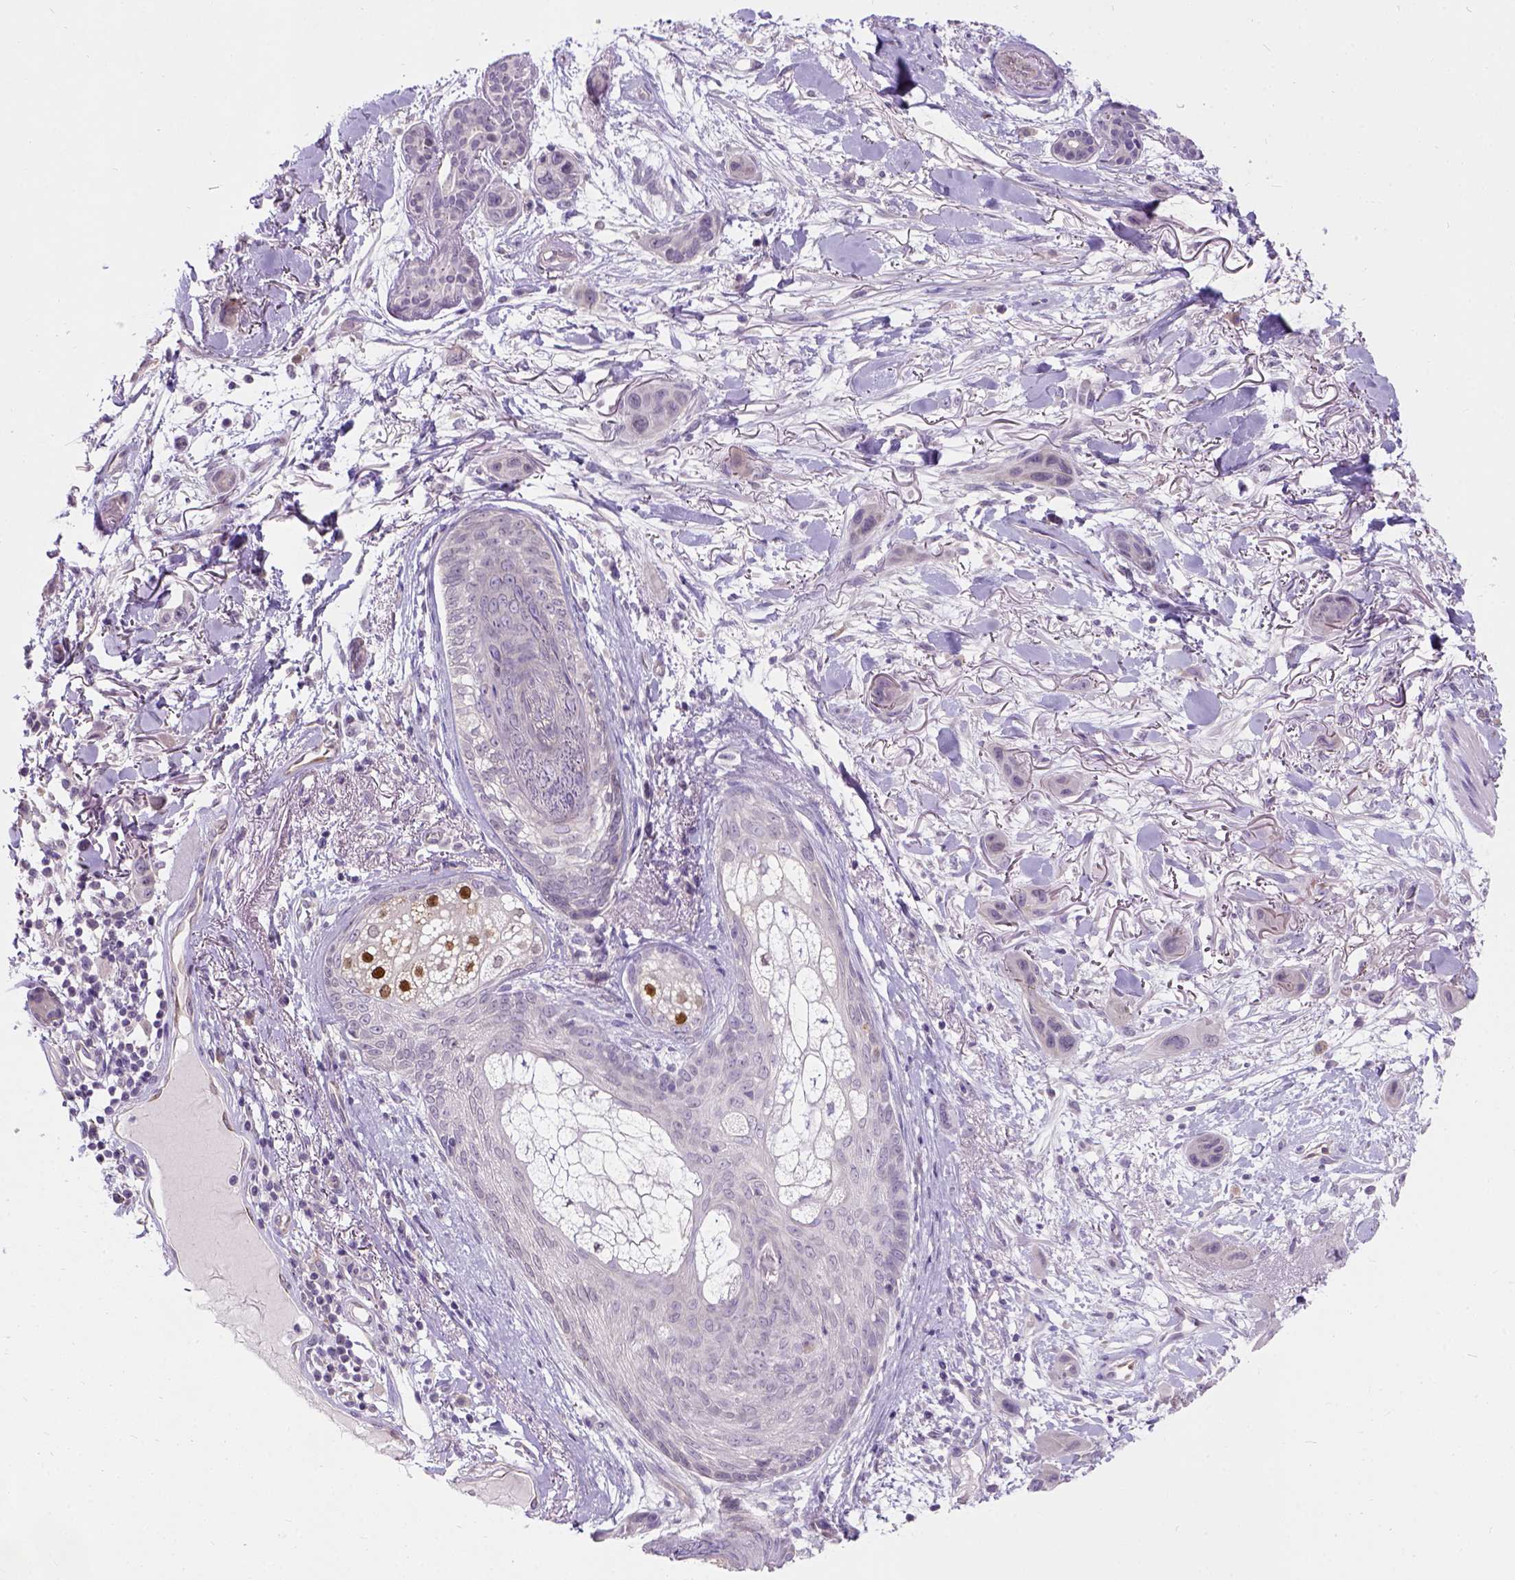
{"staining": {"intensity": "negative", "quantity": "none", "location": "none"}, "tissue": "skin cancer", "cell_type": "Tumor cells", "image_type": "cancer", "snomed": [{"axis": "morphology", "description": "Squamous cell carcinoma, NOS"}, {"axis": "topography", "description": "Skin"}], "caption": "Immunohistochemistry image of neoplastic tissue: squamous cell carcinoma (skin) stained with DAB demonstrates no significant protein staining in tumor cells.", "gene": "C20orf144", "patient": {"sex": "male", "age": 79}}